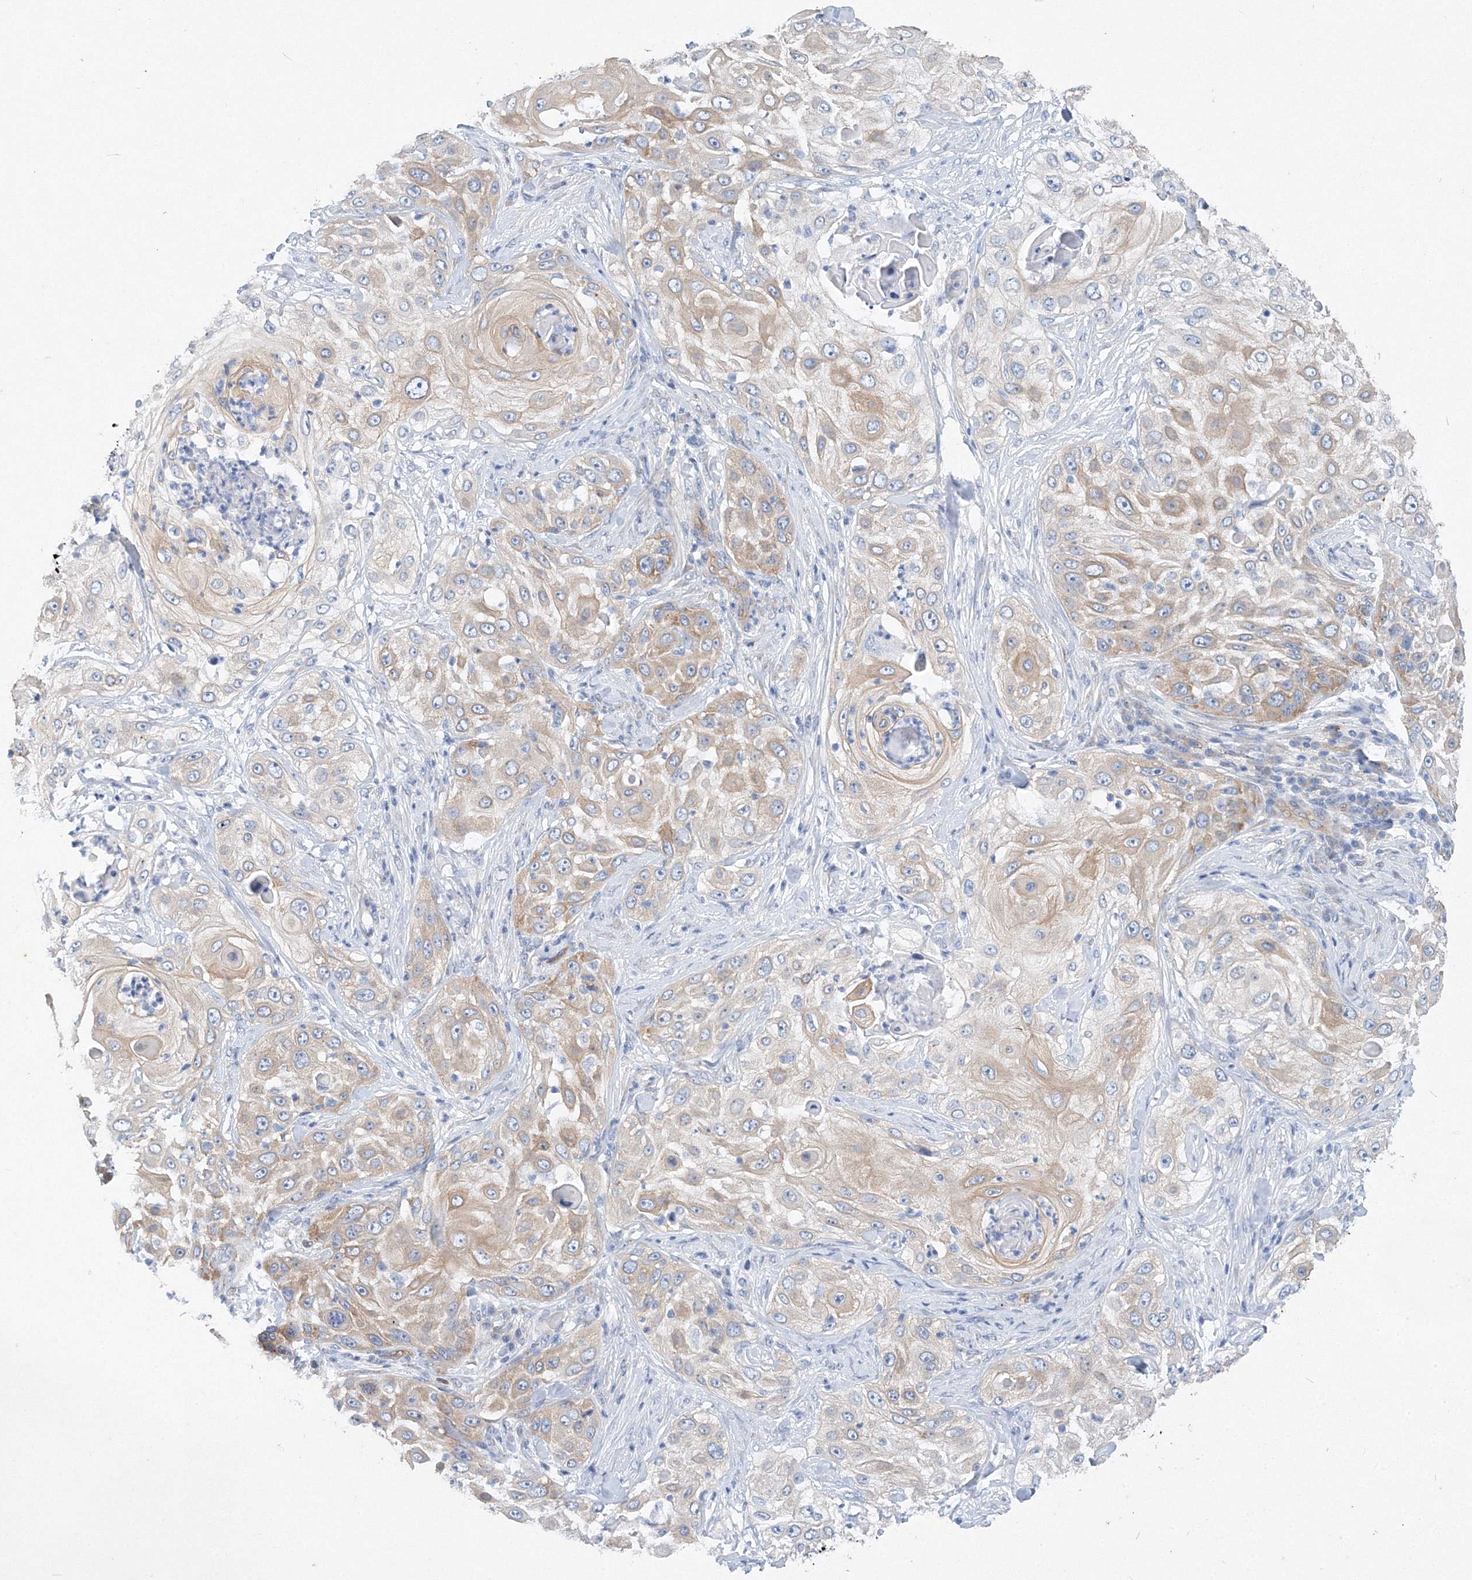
{"staining": {"intensity": "weak", "quantity": ">75%", "location": "cytoplasmic/membranous"}, "tissue": "skin cancer", "cell_type": "Tumor cells", "image_type": "cancer", "snomed": [{"axis": "morphology", "description": "Squamous cell carcinoma, NOS"}, {"axis": "topography", "description": "Skin"}], "caption": "Squamous cell carcinoma (skin) stained for a protein (brown) displays weak cytoplasmic/membranous positive staining in approximately >75% of tumor cells.", "gene": "TANC1", "patient": {"sex": "female", "age": 44}}